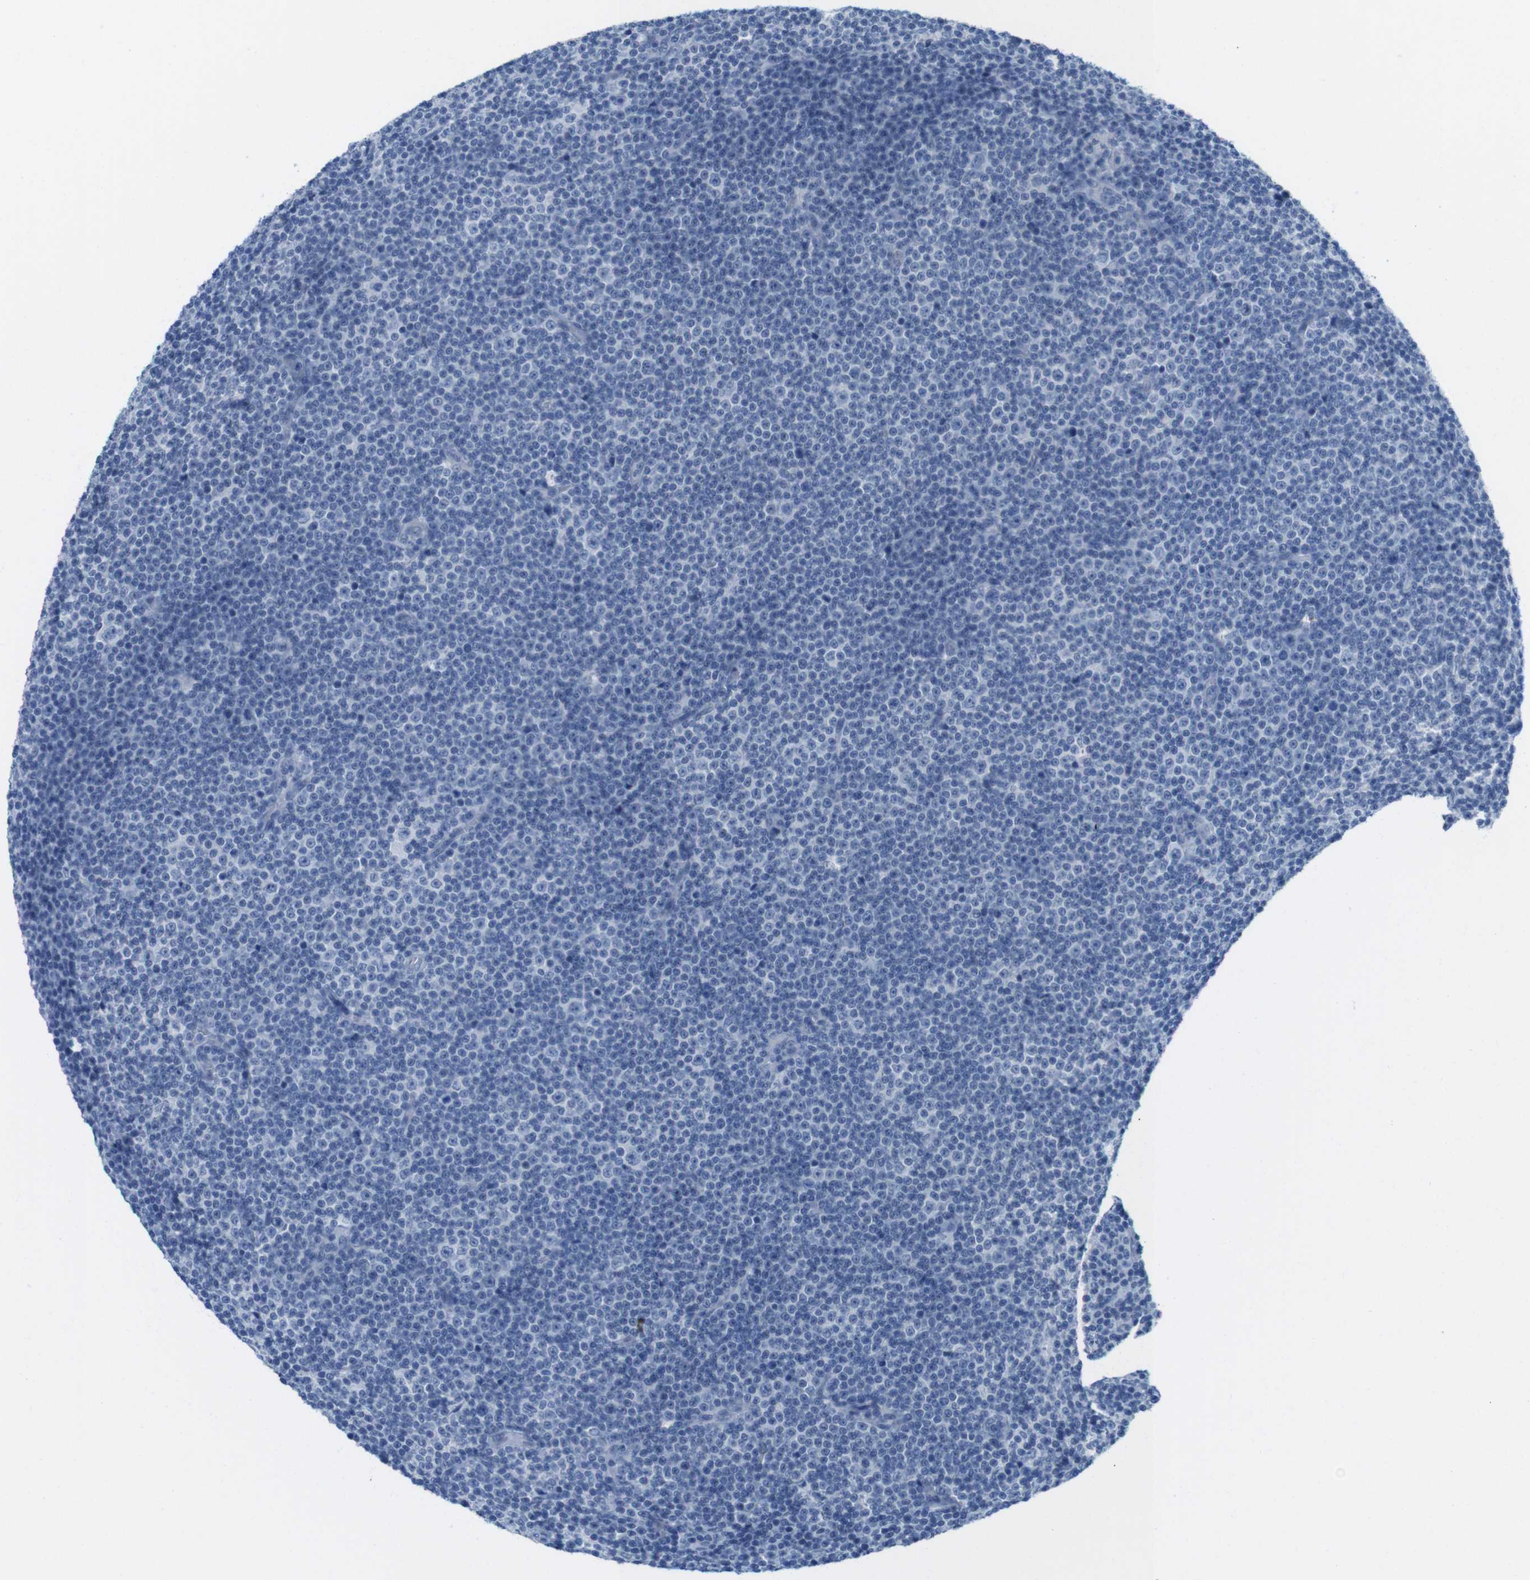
{"staining": {"intensity": "negative", "quantity": "none", "location": "none"}, "tissue": "lymphoma", "cell_type": "Tumor cells", "image_type": "cancer", "snomed": [{"axis": "morphology", "description": "Malignant lymphoma, non-Hodgkin's type, Low grade"}, {"axis": "topography", "description": "Lymph node"}], "caption": "Human low-grade malignant lymphoma, non-Hodgkin's type stained for a protein using immunohistochemistry (IHC) exhibits no positivity in tumor cells.", "gene": "OPN1SW", "patient": {"sex": "female", "age": 67}}